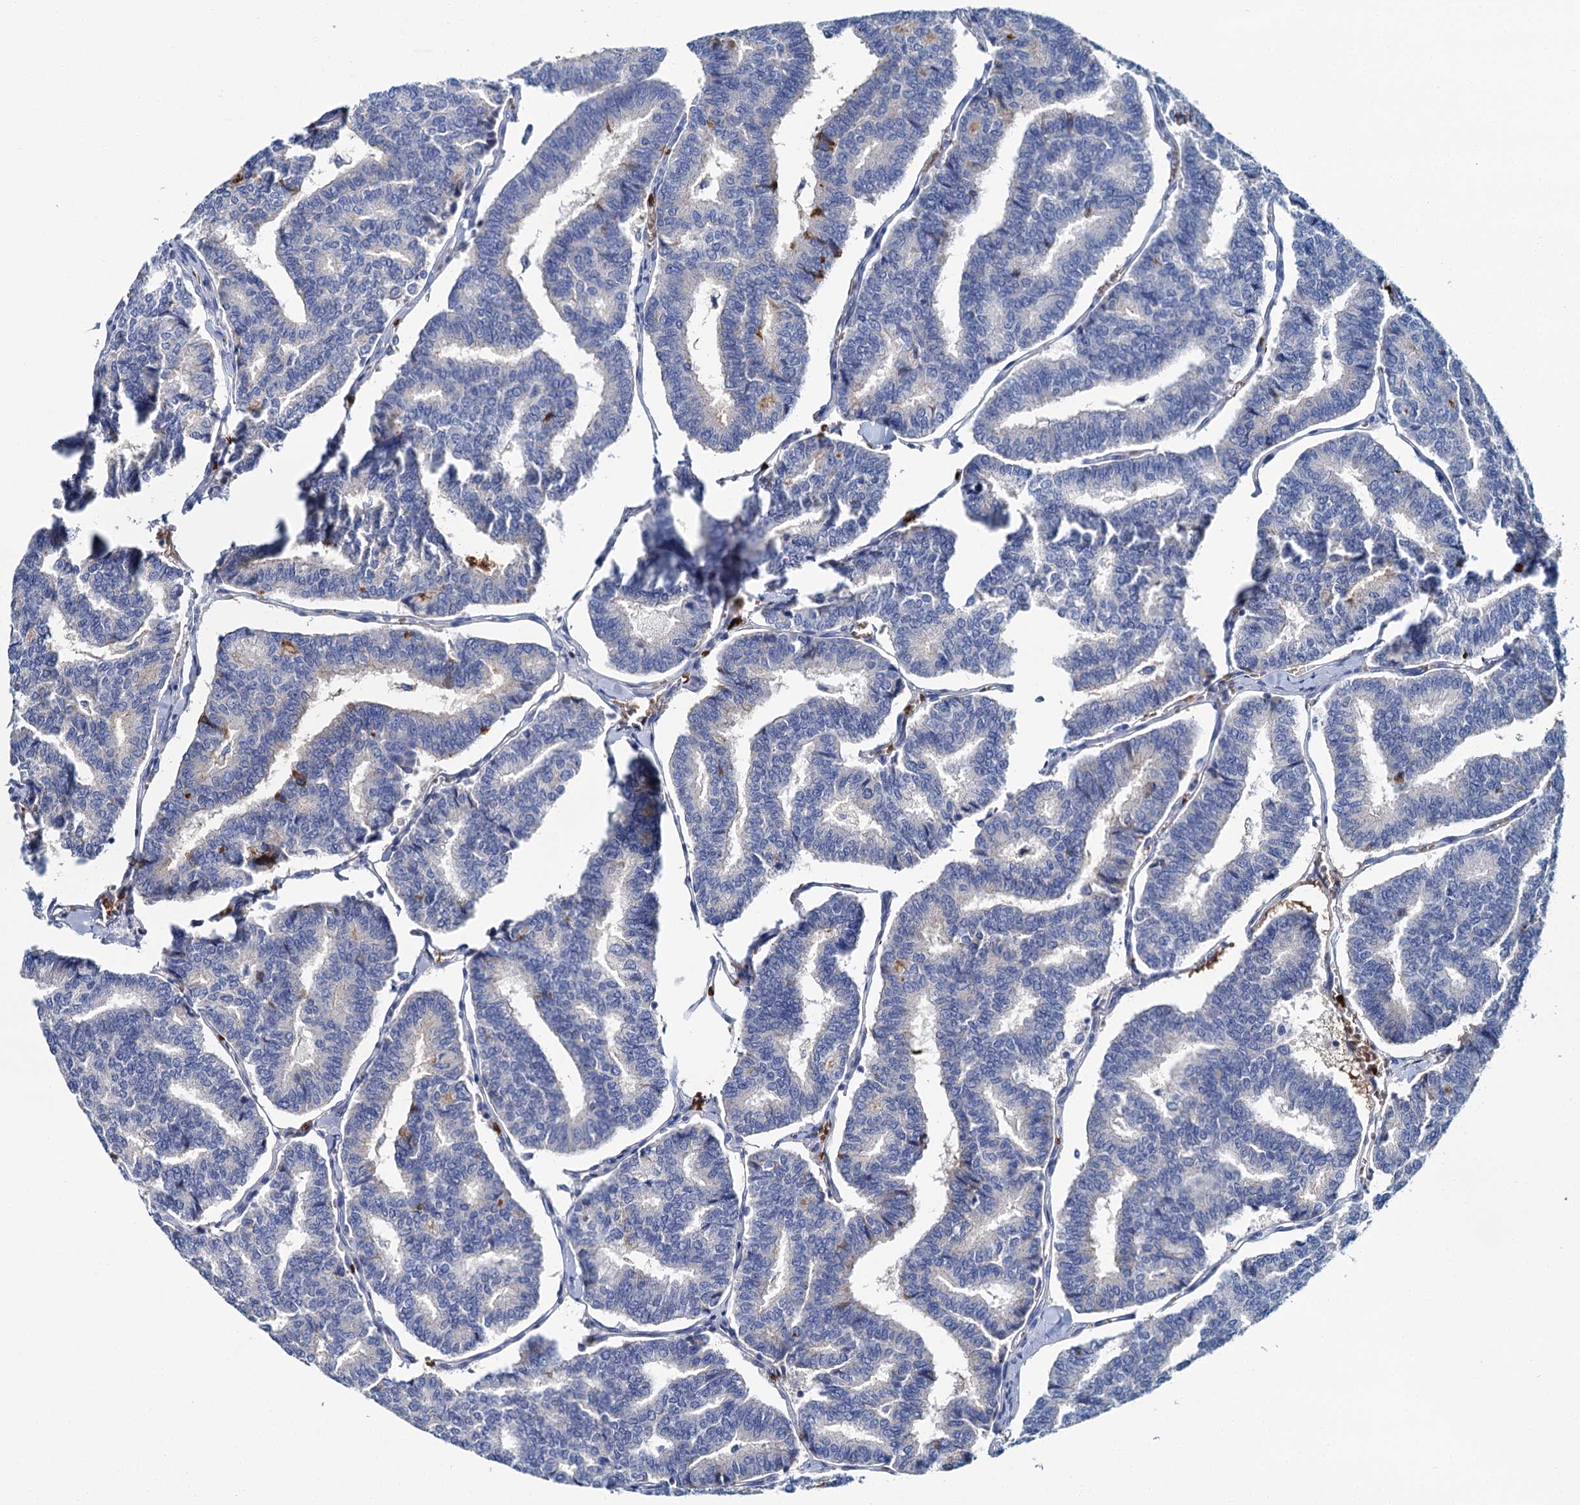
{"staining": {"intensity": "moderate", "quantity": "<25%", "location": "cytoplasmic/membranous"}, "tissue": "thyroid cancer", "cell_type": "Tumor cells", "image_type": "cancer", "snomed": [{"axis": "morphology", "description": "Papillary adenocarcinoma, NOS"}, {"axis": "topography", "description": "Thyroid gland"}], "caption": "Protein expression analysis of thyroid cancer shows moderate cytoplasmic/membranous staining in about <25% of tumor cells.", "gene": "ATG2A", "patient": {"sex": "female", "age": 35}}